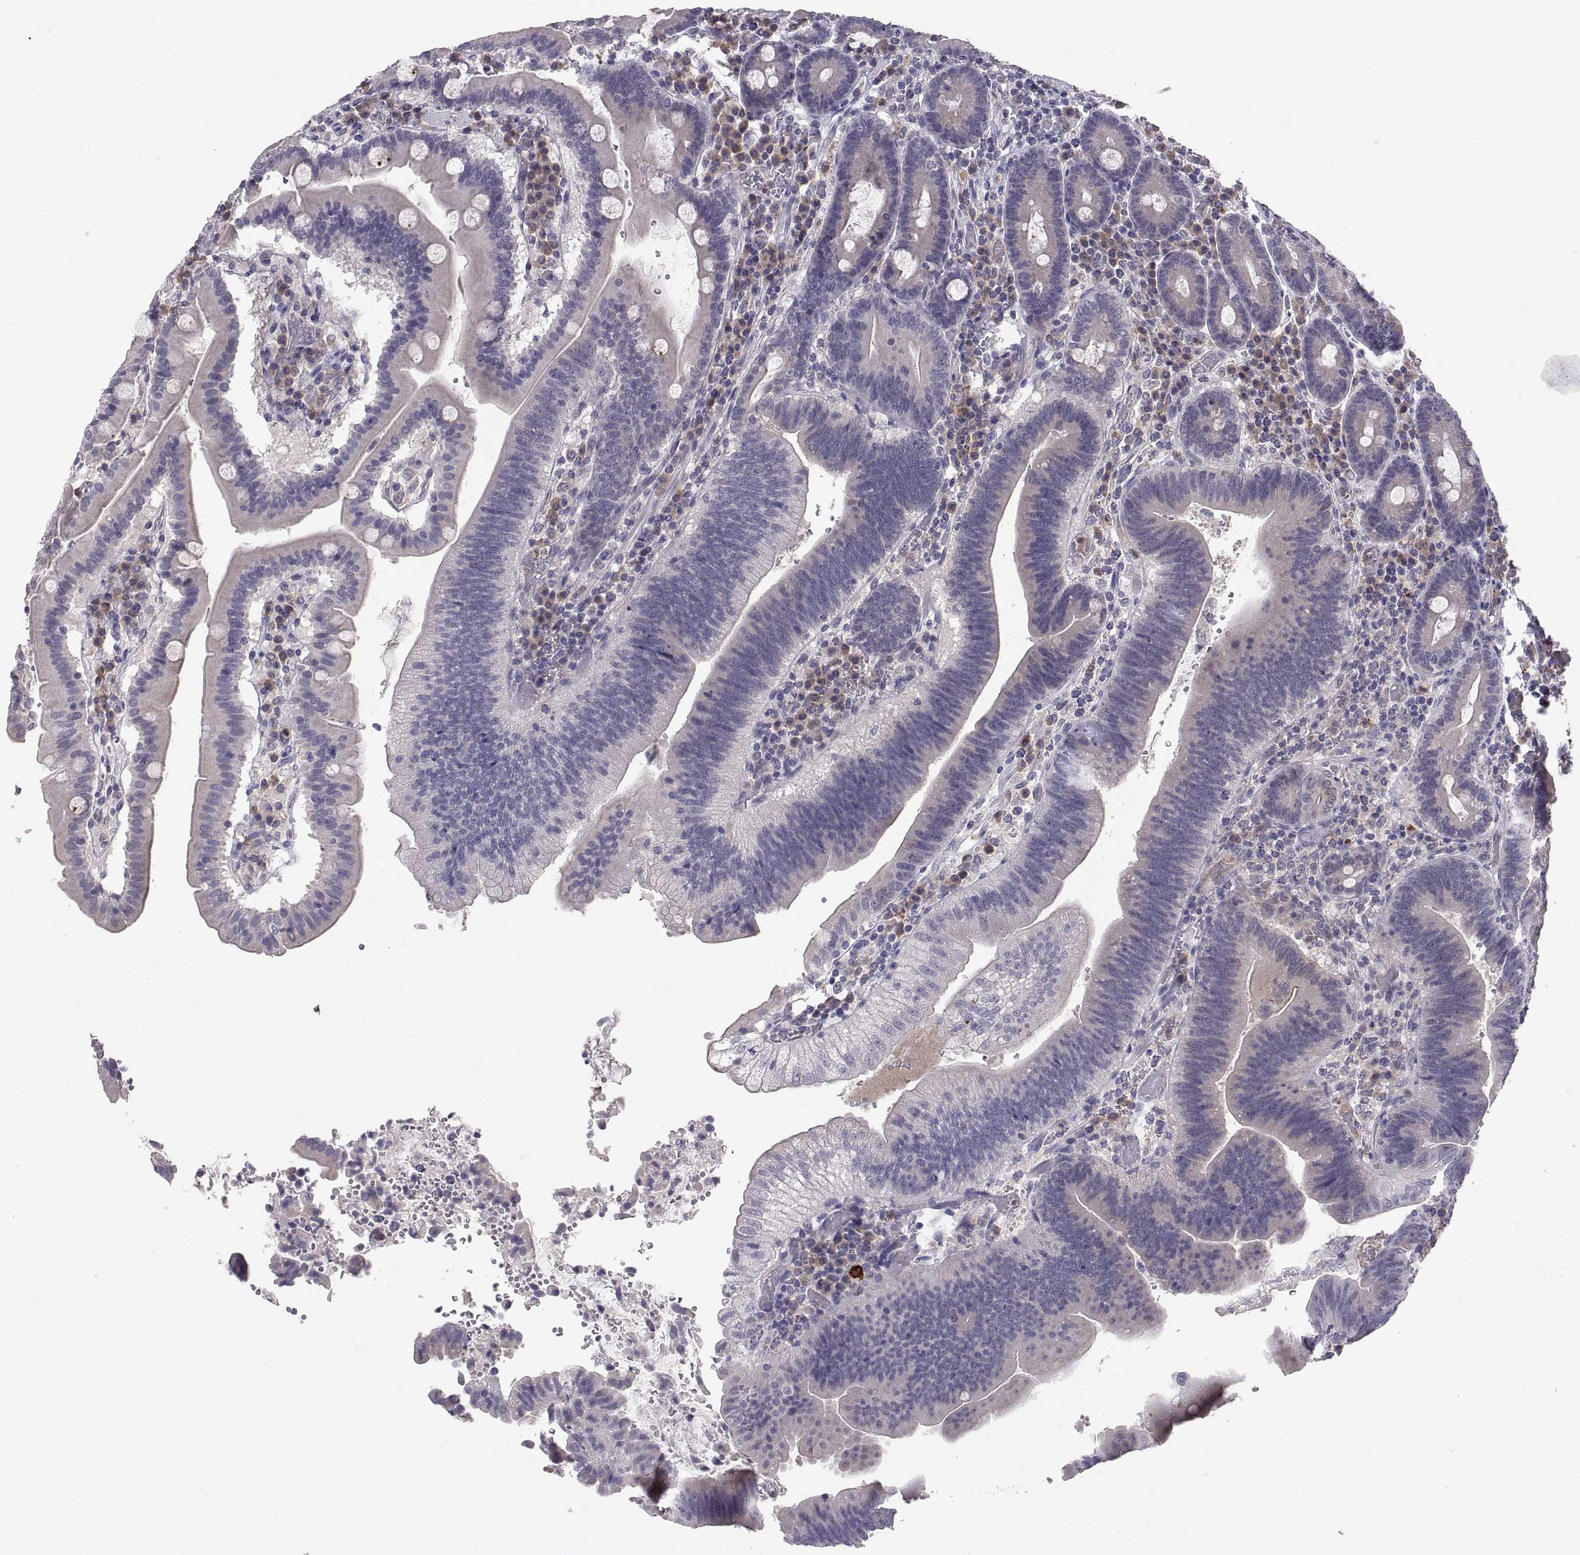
{"staining": {"intensity": "negative", "quantity": "none", "location": "none"}, "tissue": "duodenum", "cell_type": "Glandular cells", "image_type": "normal", "snomed": [{"axis": "morphology", "description": "Normal tissue, NOS"}, {"axis": "topography", "description": "Duodenum"}], "caption": "Immunohistochemistry (IHC) of benign human duodenum exhibits no staining in glandular cells. (Immunohistochemistry (IHC), brightfield microscopy, high magnification).", "gene": "PKP1", "patient": {"sex": "female", "age": 62}}